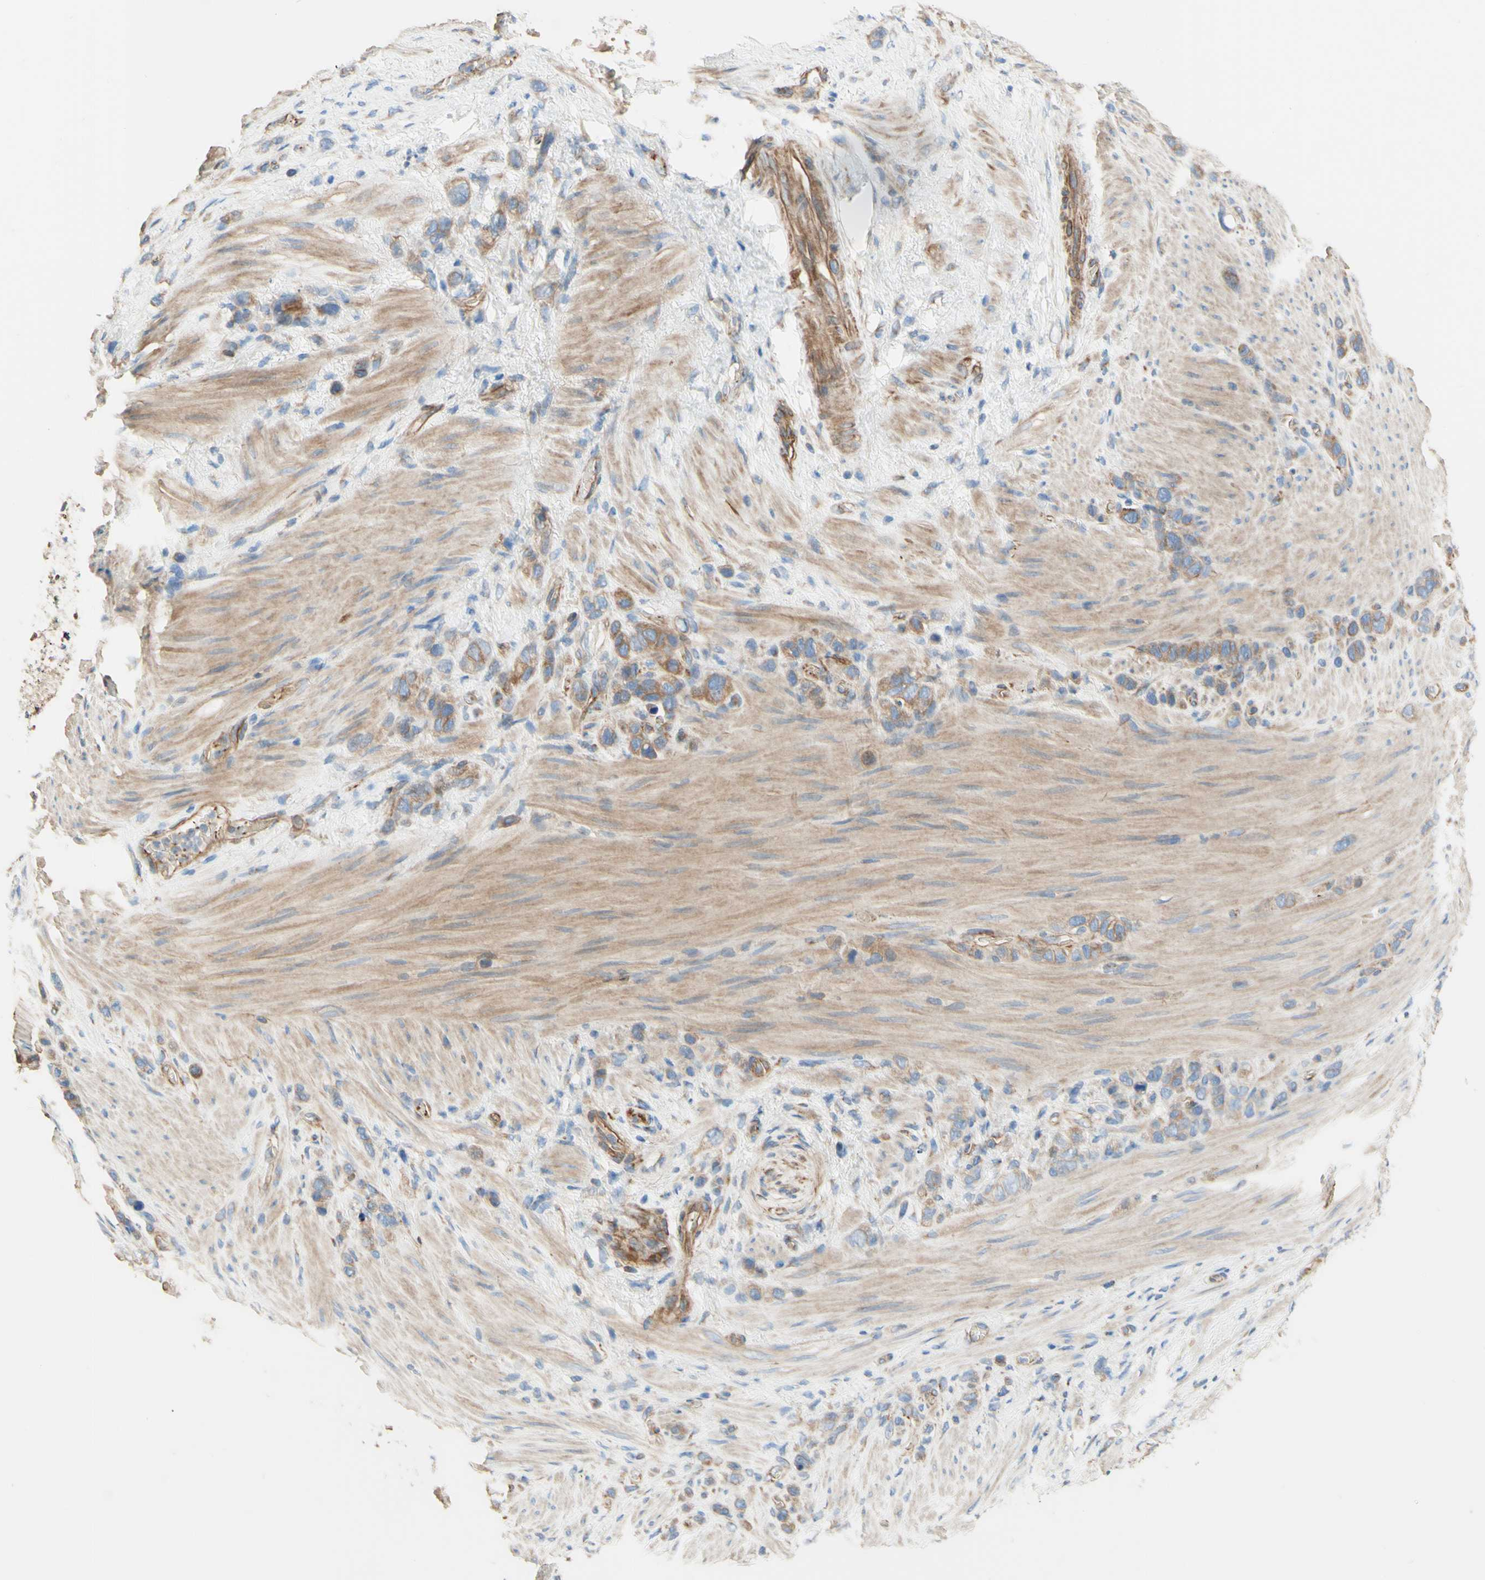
{"staining": {"intensity": "weak", "quantity": ">75%", "location": "cytoplasmic/membranous"}, "tissue": "stomach cancer", "cell_type": "Tumor cells", "image_type": "cancer", "snomed": [{"axis": "morphology", "description": "Adenocarcinoma, NOS"}, {"axis": "morphology", "description": "Adenocarcinoma, High grade"}, {"axis": "topography", "description": "Stomach, upper"}, {"axis": "topography", "description": "Stomach, lower"}], "caption": "Protein staining reveals weak cytoplasmic/membranous staining in approximately >75% of tumor cells in adenocarcinoma (stomach).", "gene": "ENDOD1", "patient": {"sex": "female", "age": 65}}